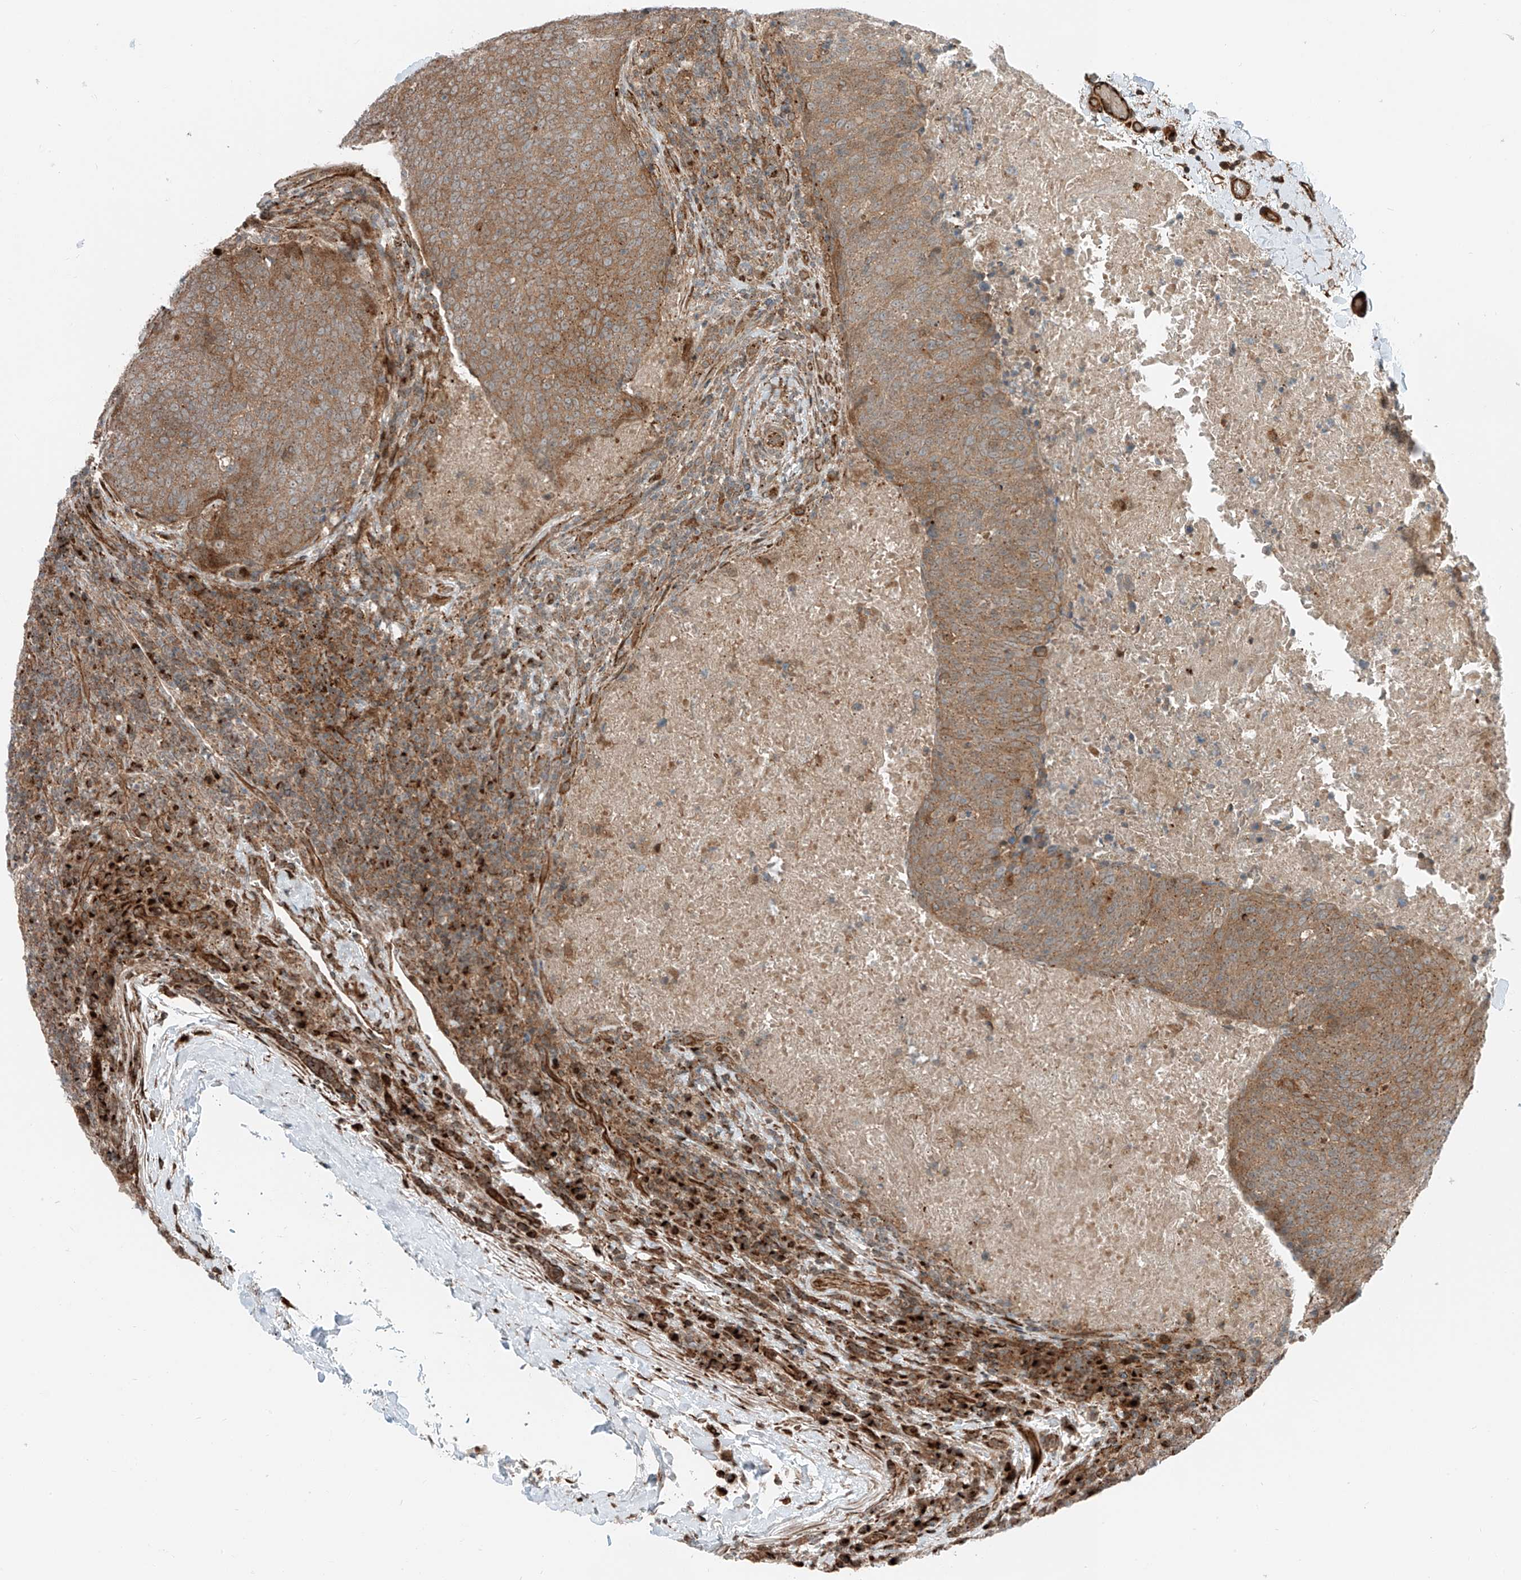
{"staining": {"intensity": "moderate", "quantity": ">75%", "location": "cytoplasmic/membranous"}, "tissue": "head and neck cancer", "cell_type": "Tumor cells", "image_type": "cancer", "snomed": [{"axis": "morphology", "description": "Squamous cell carcinoma, NOS"}, {"axis": "morphology", "description": "Squamous cell carcinoma, metastatic, NOS"}, {"axis": "topography", "description": "Lymph node"}, {"axis": "topography", "description": "Head-Neck"}], "caption": "DAB (3,3'-diaminobenzidine) immunohistochemical staining of human metastatic squamous cell carcinoma (head and neck) shows moderate cytoplasmic/membranous protein expression in approximately >75% of tumor cells.", "gene": "USP48", "patient": {"sex": "male", "age": 62}}